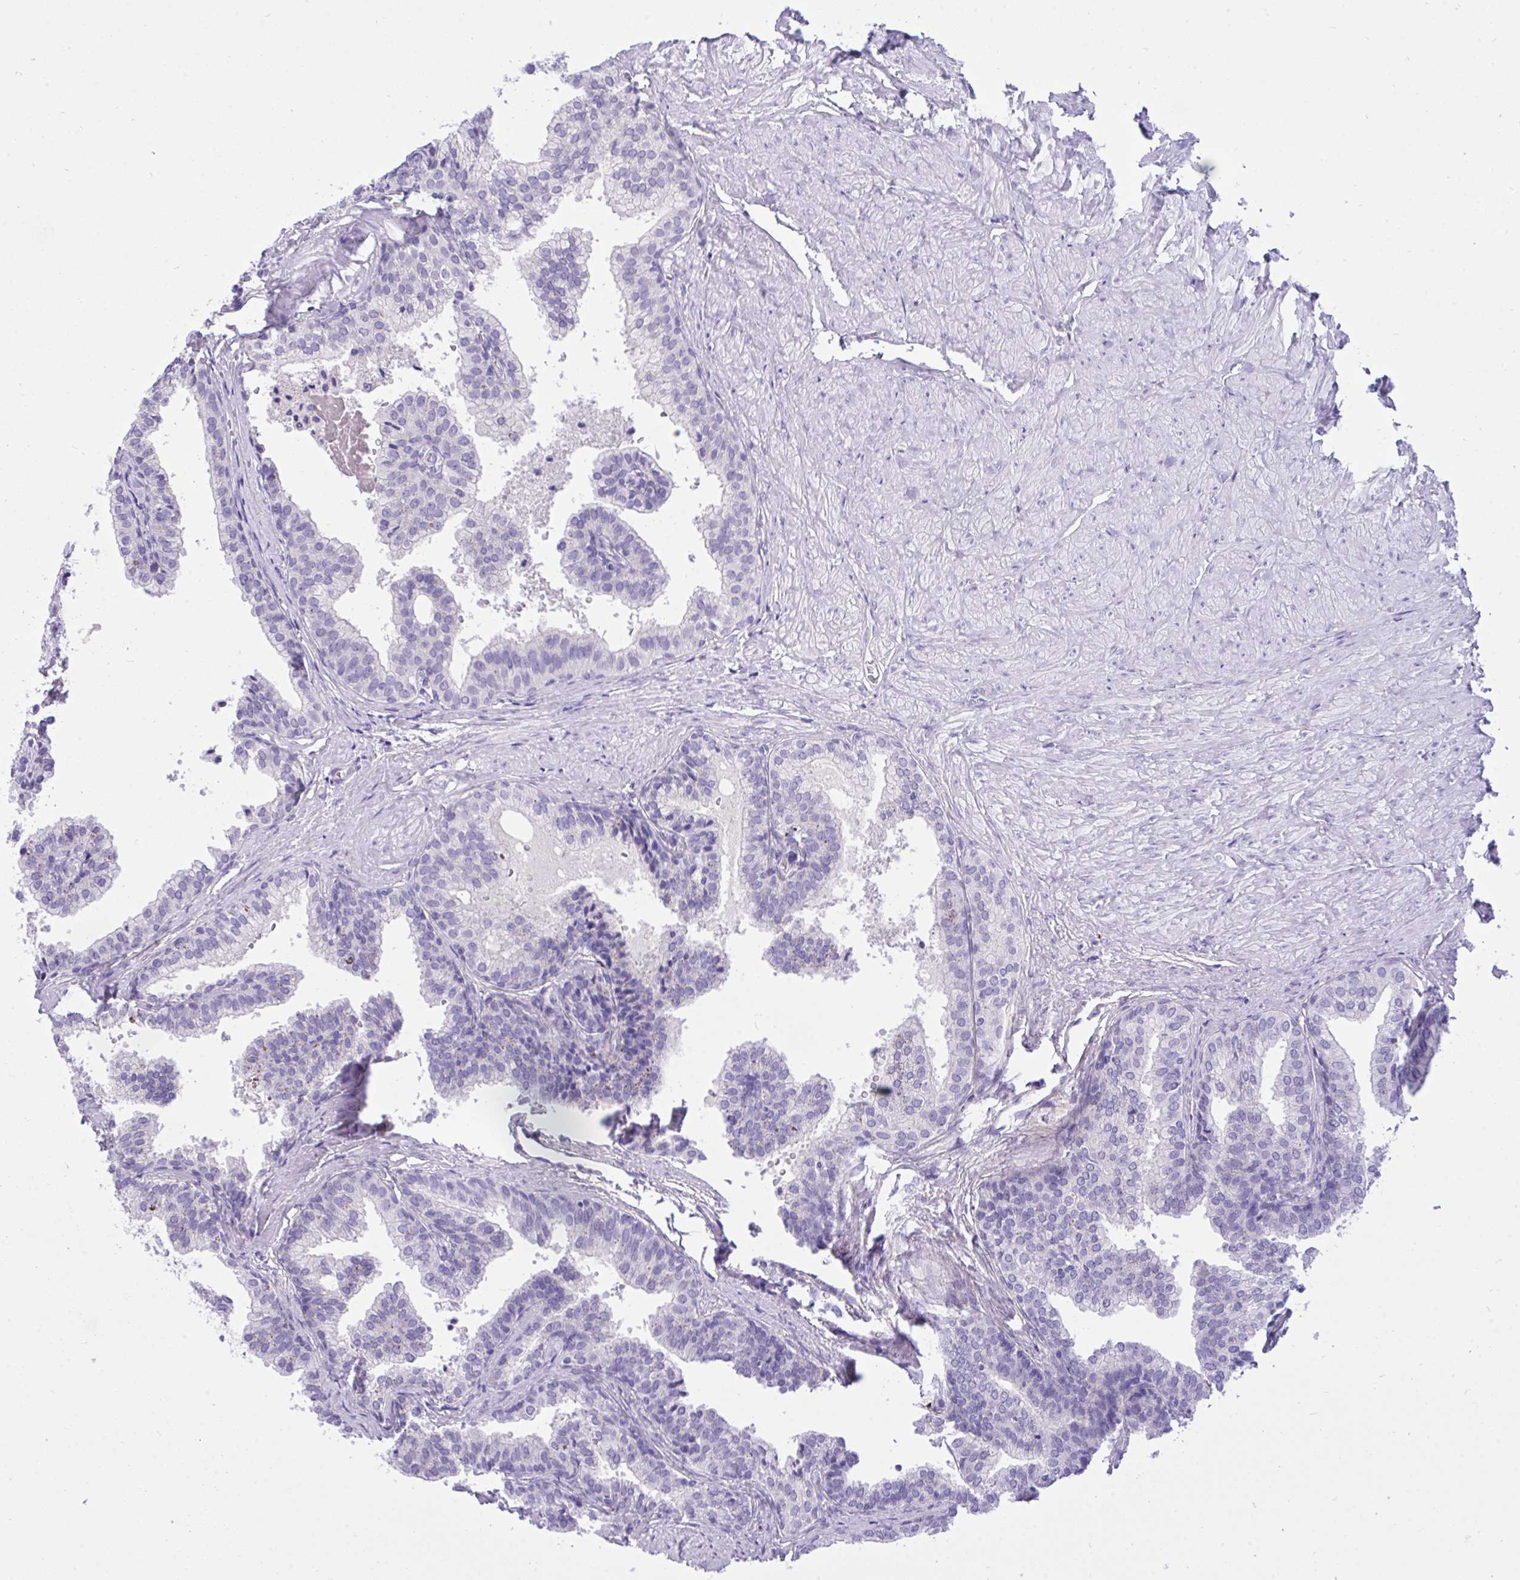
{"staining": {"intensity": "negative", "quantity": "none", "location": "none"}, "tissue": "prostate", "cell_type": "Glandular cells", "image_type": "normal", "snomed": [{"axis": "morphology", "description": "Normal tissue, NOS"}, {"axis": "topography", "description": "Prostate"}, {"axis": "topography", "description": "Peripheral nerve tissue"}], "caption": "The image demonstrates no significant staining in glandular cells of prostate.", "gene": "TLN2", "patient": {"sex": "male", "age": 55}}